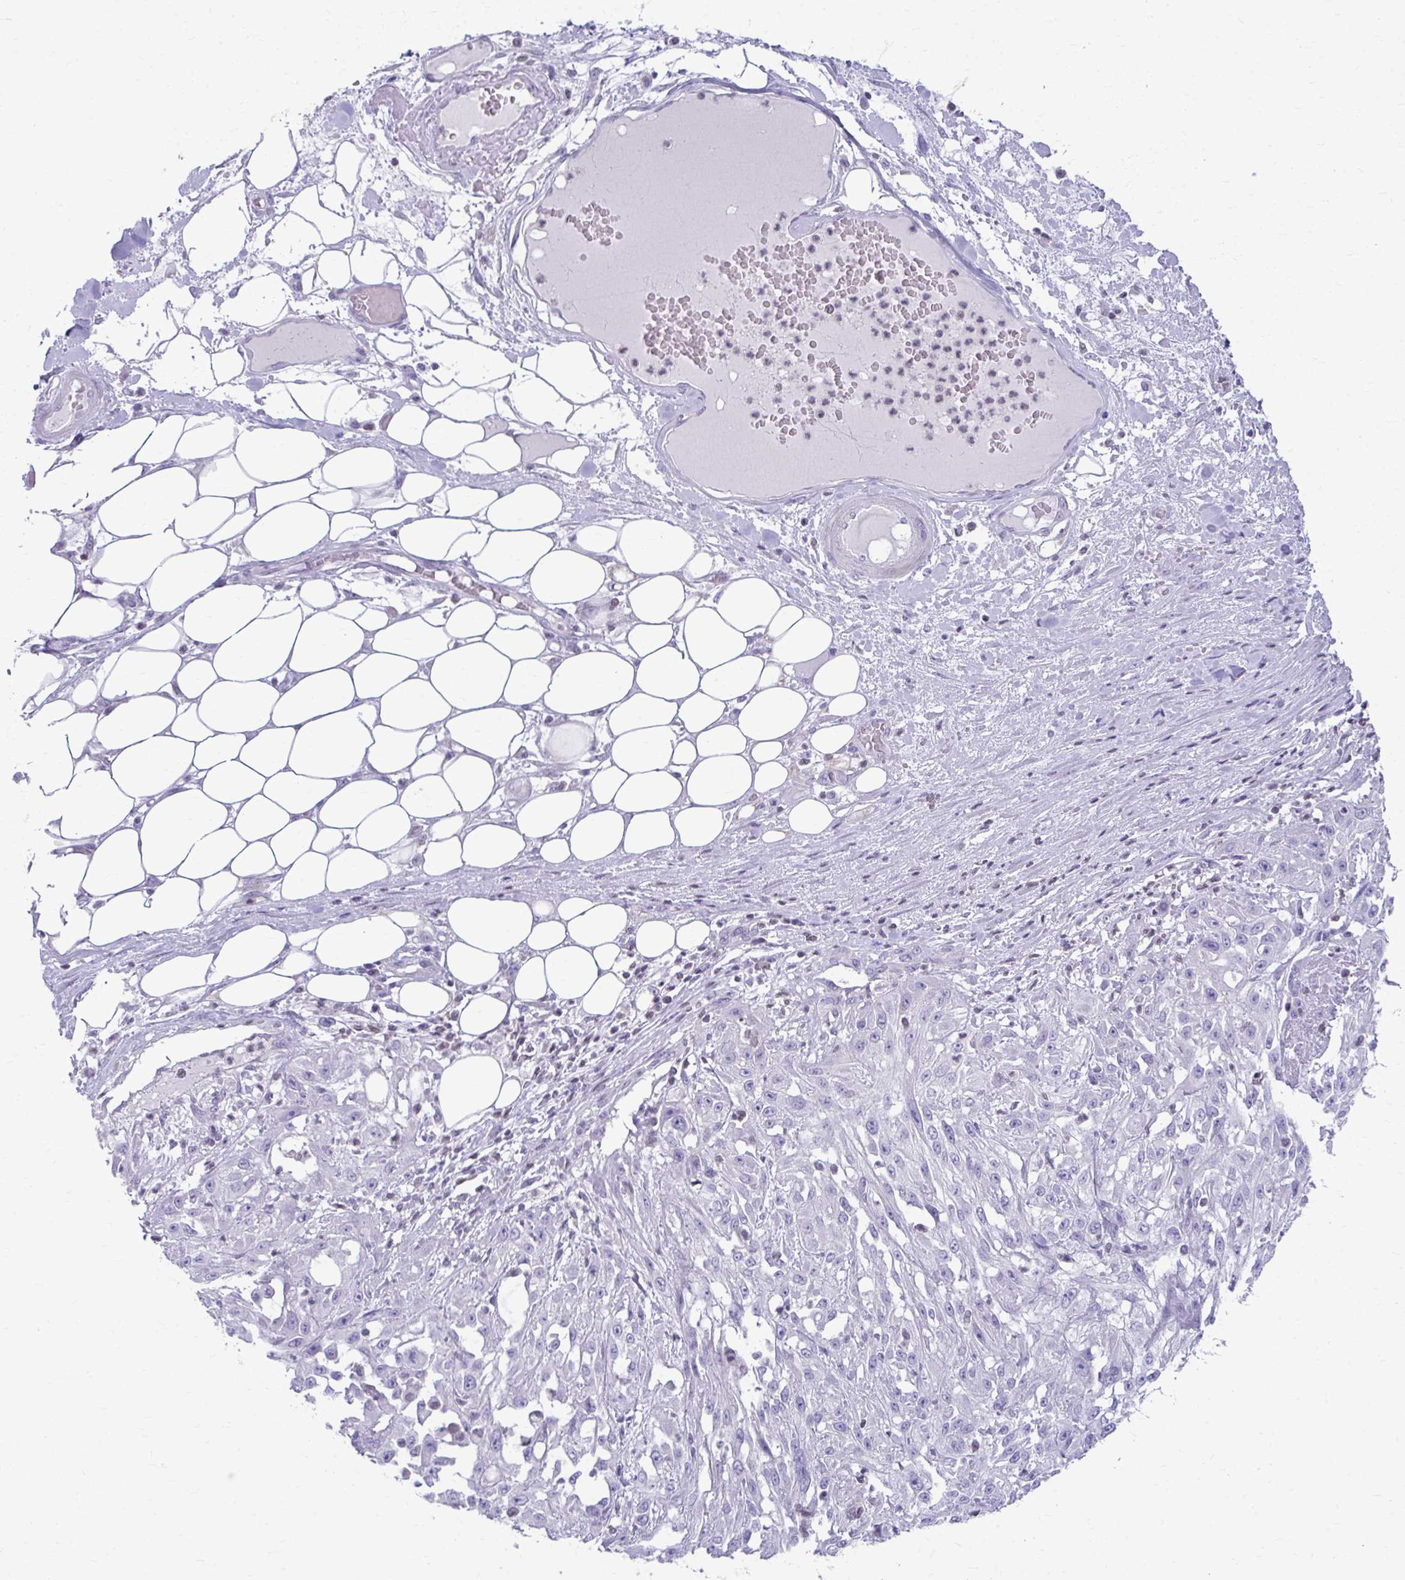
{"staining": {"intensity": "negative", "quantity": "none", "location": "none"}, "tissue": "skin cancer", "cell_type": "Tumor cells", "image_type": "cancer", "snomed": [{"axis": "morphology", "description": "Squamous cell carcinoma, NOS"}, {"axis": "morphology", "description": "Squamous cell carcinoma, metastatic, NOS"}, {"axis": "topography", "description": "Skin"}, {"axis": "topography", "description": "Lymph node"}], "caption": "Tumor cells are negative for brown protein staining in skin cancer.", "gene": "OR7A5", "patient": {"sex": "male", "age": 75}}